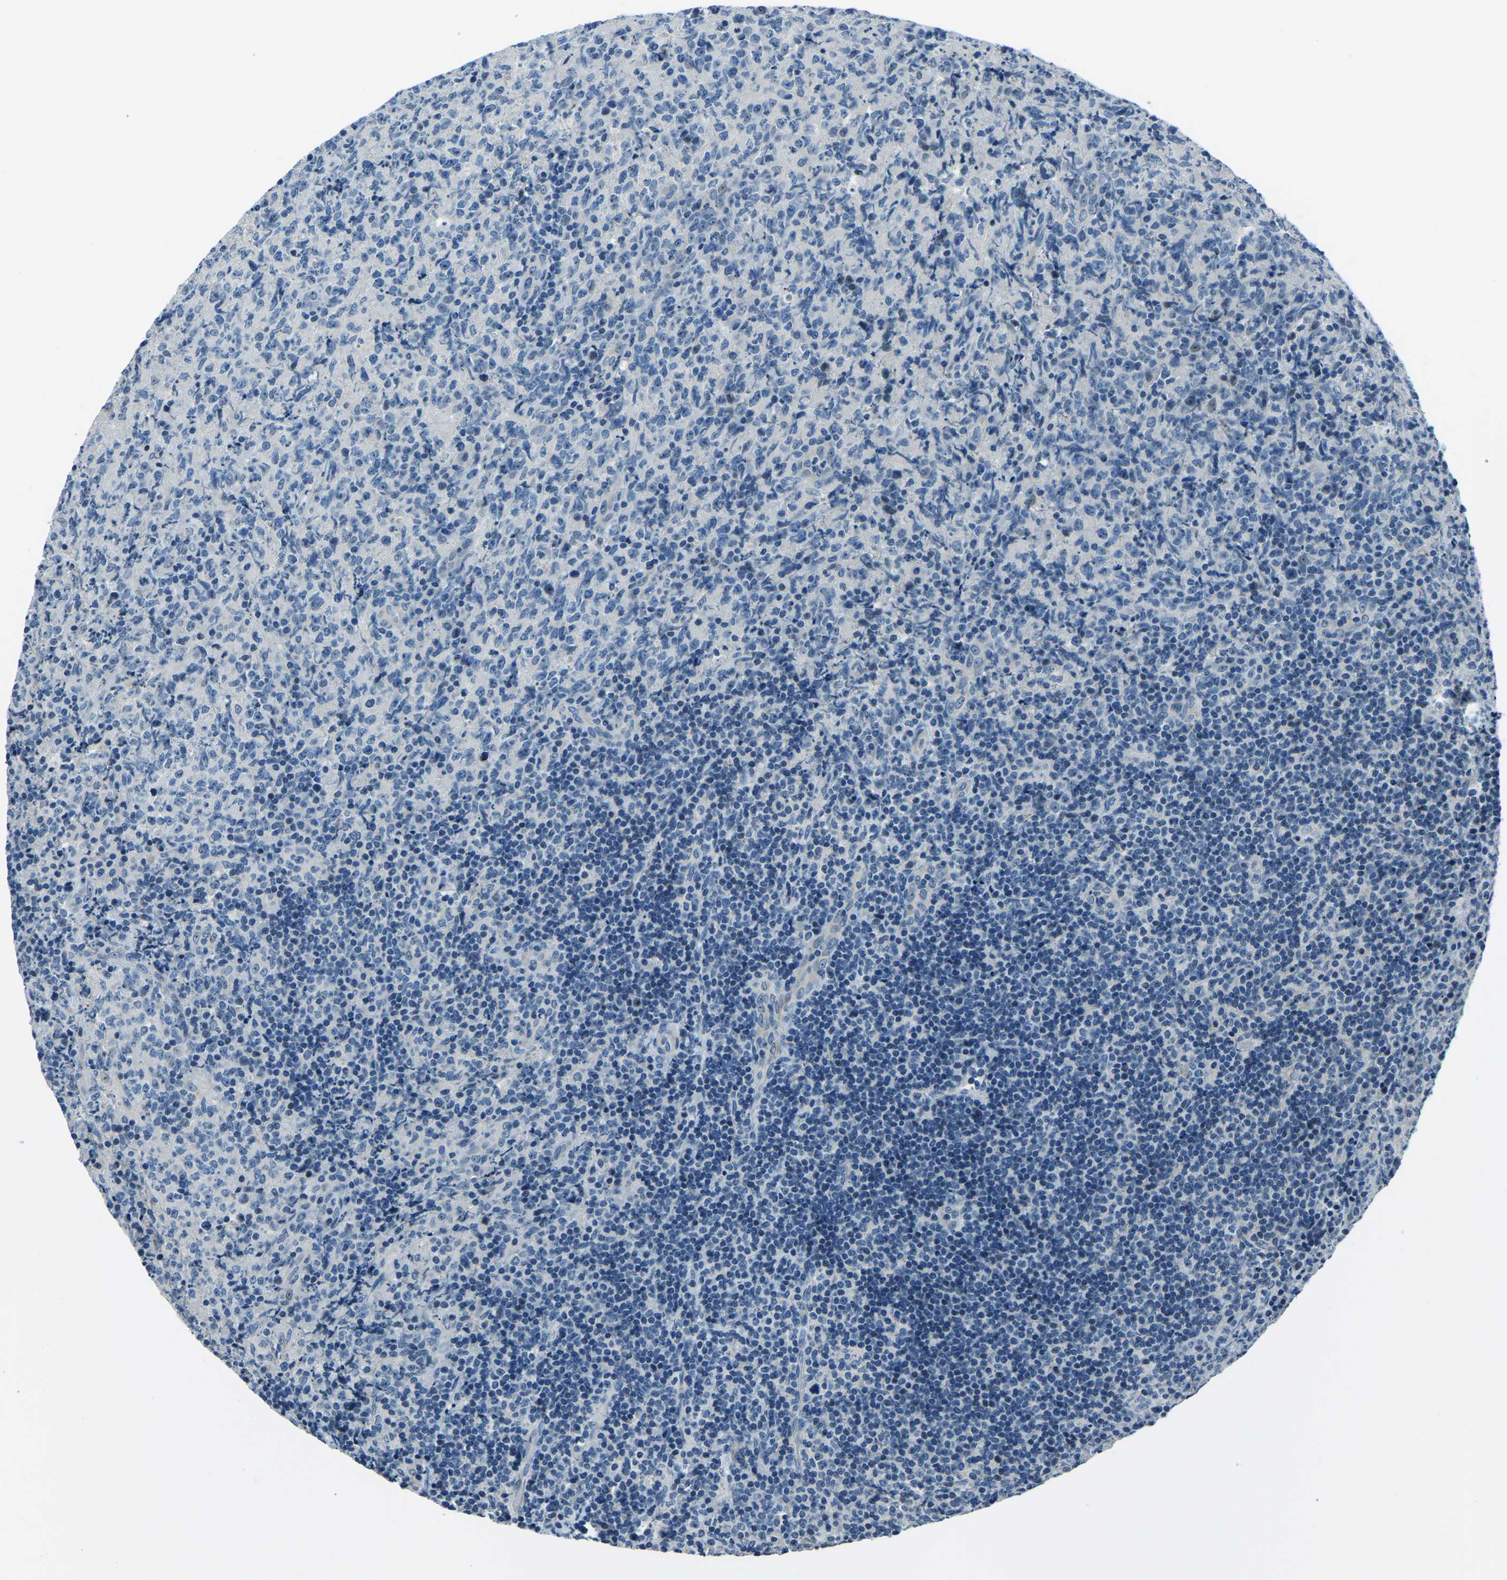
{"staining": {"intensity": "negative", "quantity": "none", "location": "none"}, "tissue": "lymphoma", "cell_type": "Tumor cells", "image_type": "cancer", "snomed": [{"axis": "morphology", "description": "Malignant lymphoma, non-Hodgkin's type, High grade"}, {"axis": "topography", "description": "Tonsil"}], "caption": "A histopathology image of lymphoma stained for a protein demonstrates no brown staining in tumor cells. (Brightfield microscopy of DAB IHC at high magnification).", "gene": "RRP1", "patient": {"sex": "female", "age": 36}}